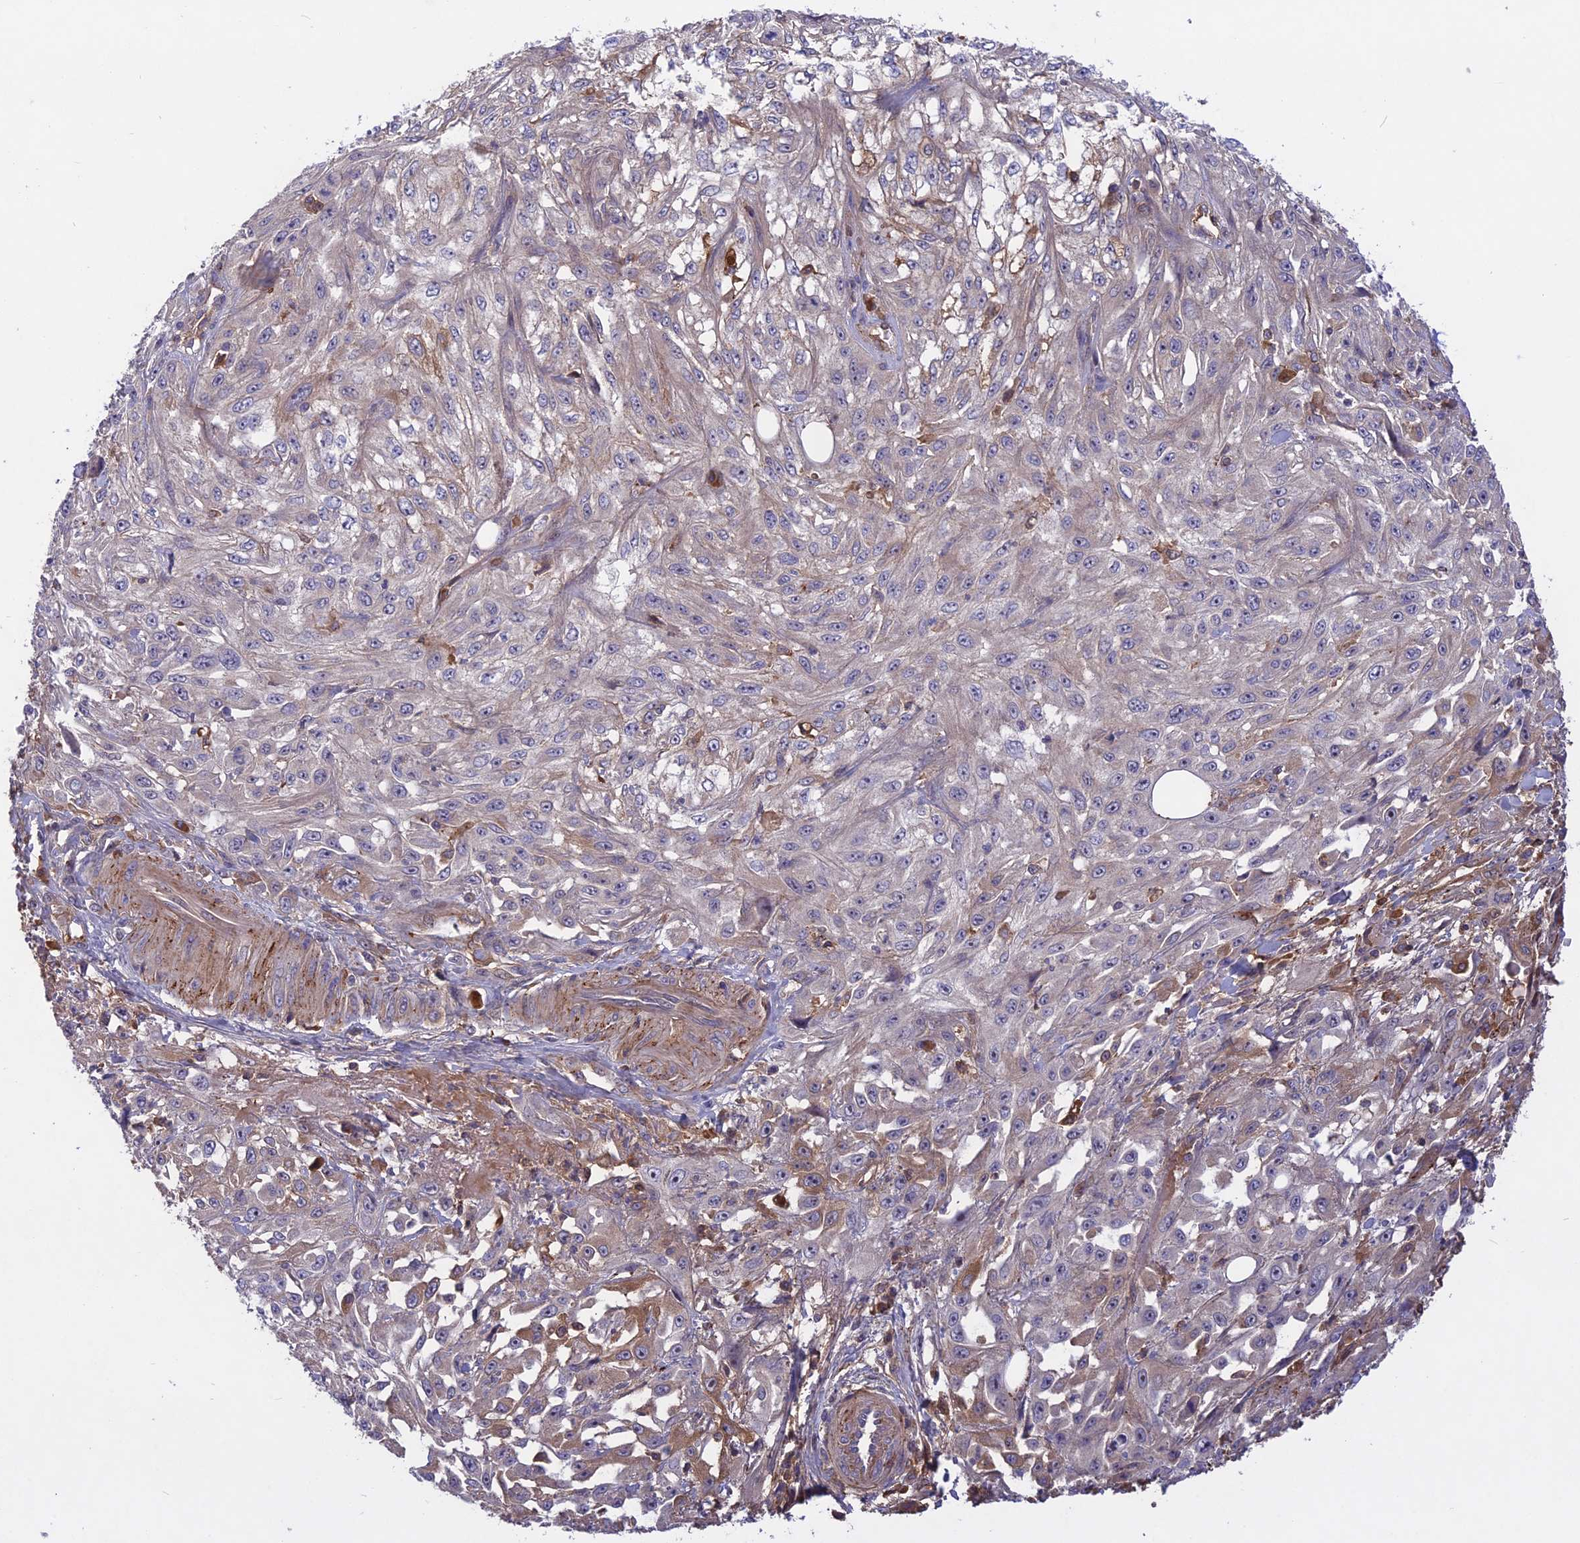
{"staining": {"intensity": "moderate", "quantity": "<25%", "location": "cytoplasmic/membranous"}, "tissue": "skin cancer", "cell_type": "Tumor cells", "image_type": "cancer", "snomed": [{"axis": "morphology", "description": "Squamous cell carcinoma, NOS"}, {"axis": "morphology", "description": "Squamous cell carcinoma, metastatic, NOS"}, {"axis": "topography", "description": "Skin"}, {"axis": "topography", "description": "Lymph node"}], "caption": "This is an image of IHC staining of skin metastatic squamous cell carcinoma, which shows moderate staining in the cytoplasmic/membranous of tumor cells.", "gene": "ADO", "patient": {"sex": "male", "age": 75}}